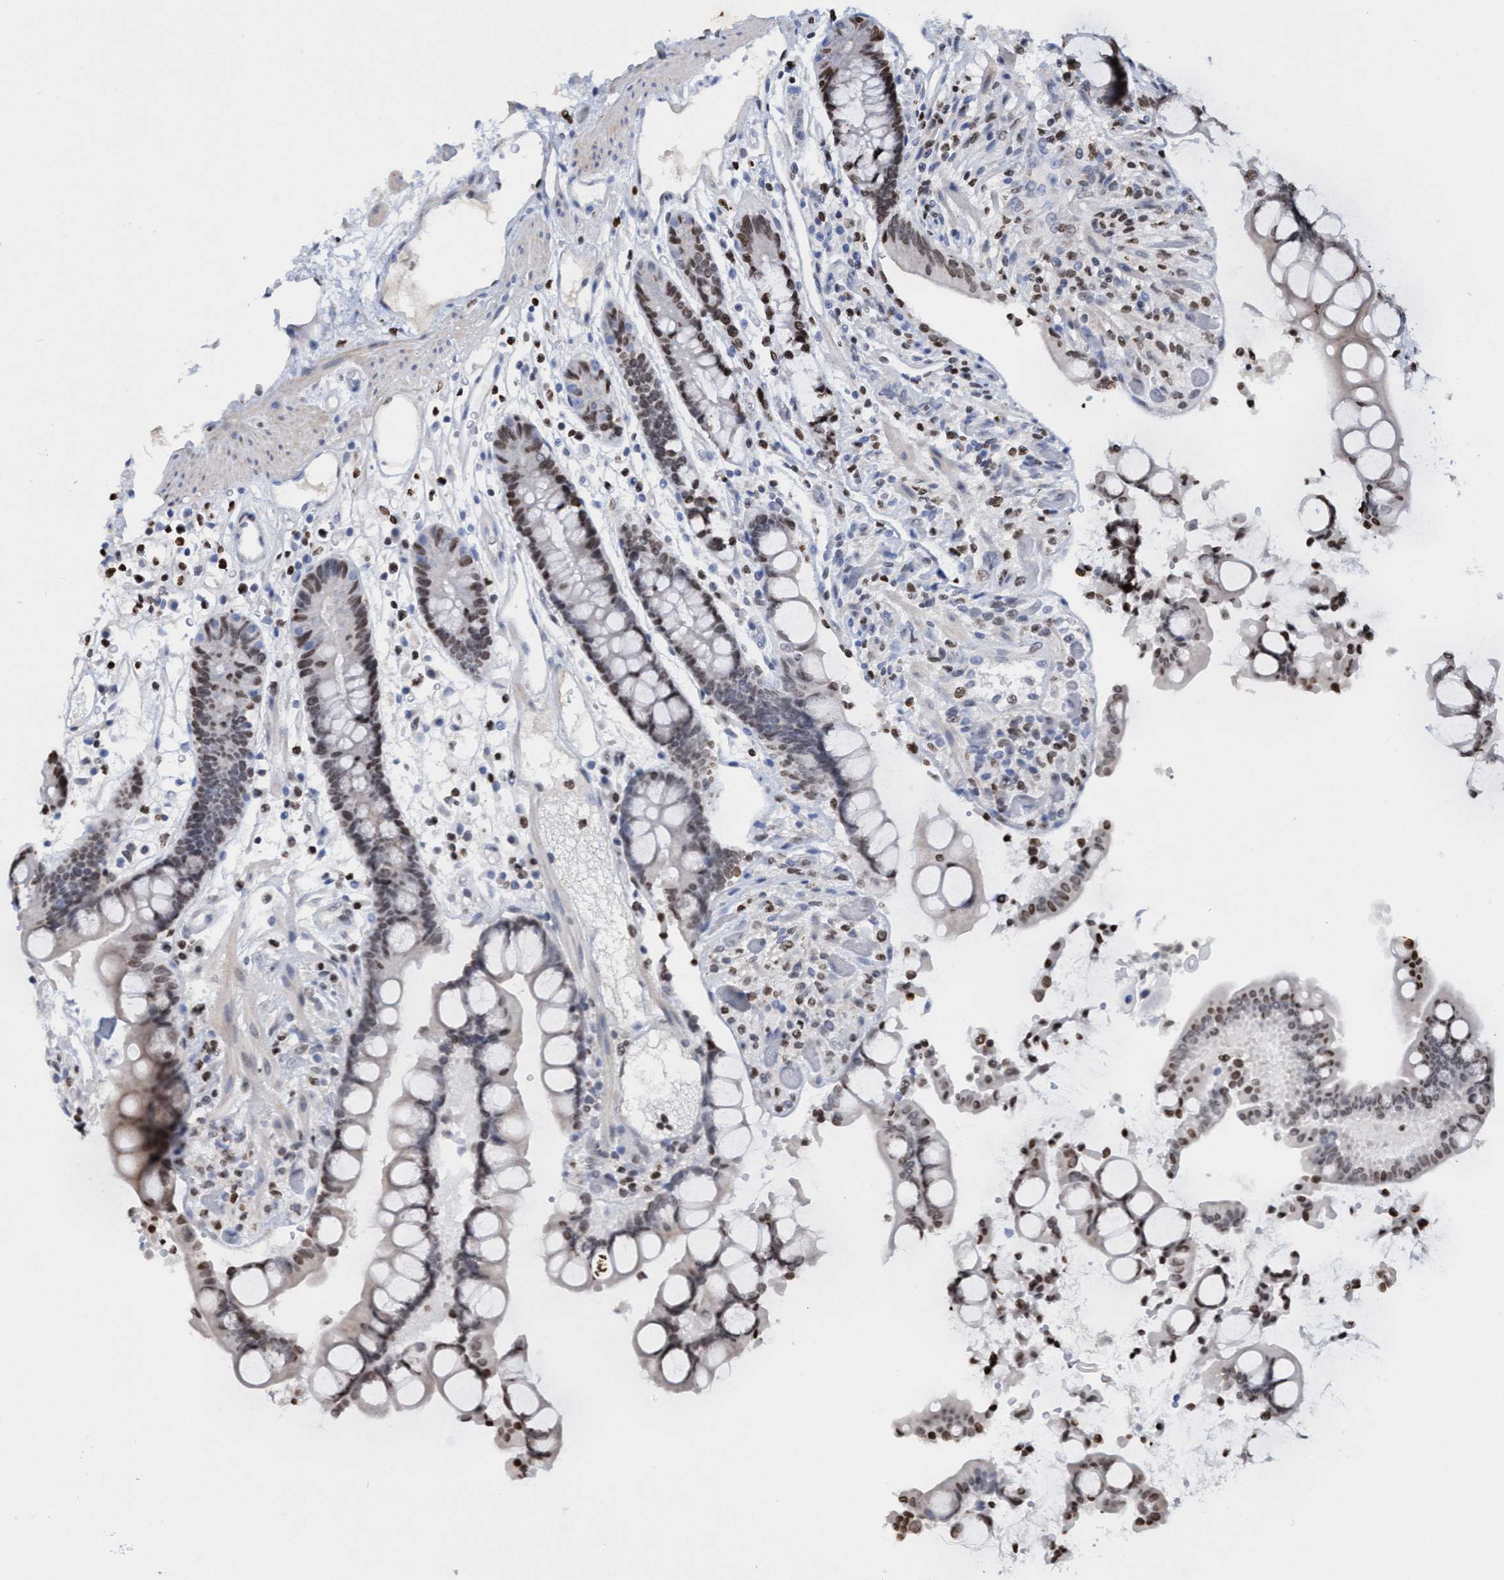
{"staining": {"intensity": "negative", "quantity": "none", "location": "none"}, "tissue": "colon", "cell_type": "Endothelial cells", "image_type": "normal", "snomed": [{"axis": "morphology", "description": "Normal tissue, NOS"}, {"axis": "topography", "description": "Colon"}], "caption": "High power microscopy image of an immunohistochemistry (IHC) micrograph of normal colon, revealing no significant staining in endothelial cells. (Stains: DAB (3,3'-diaminobenzidine) immunohistochemistry (IHC) with hematoxylin counter stain, Microscopy: brightfield microscopy at high magnification).", "gene": "CBX2", "patient": {"sex": "male", "age": 73}}